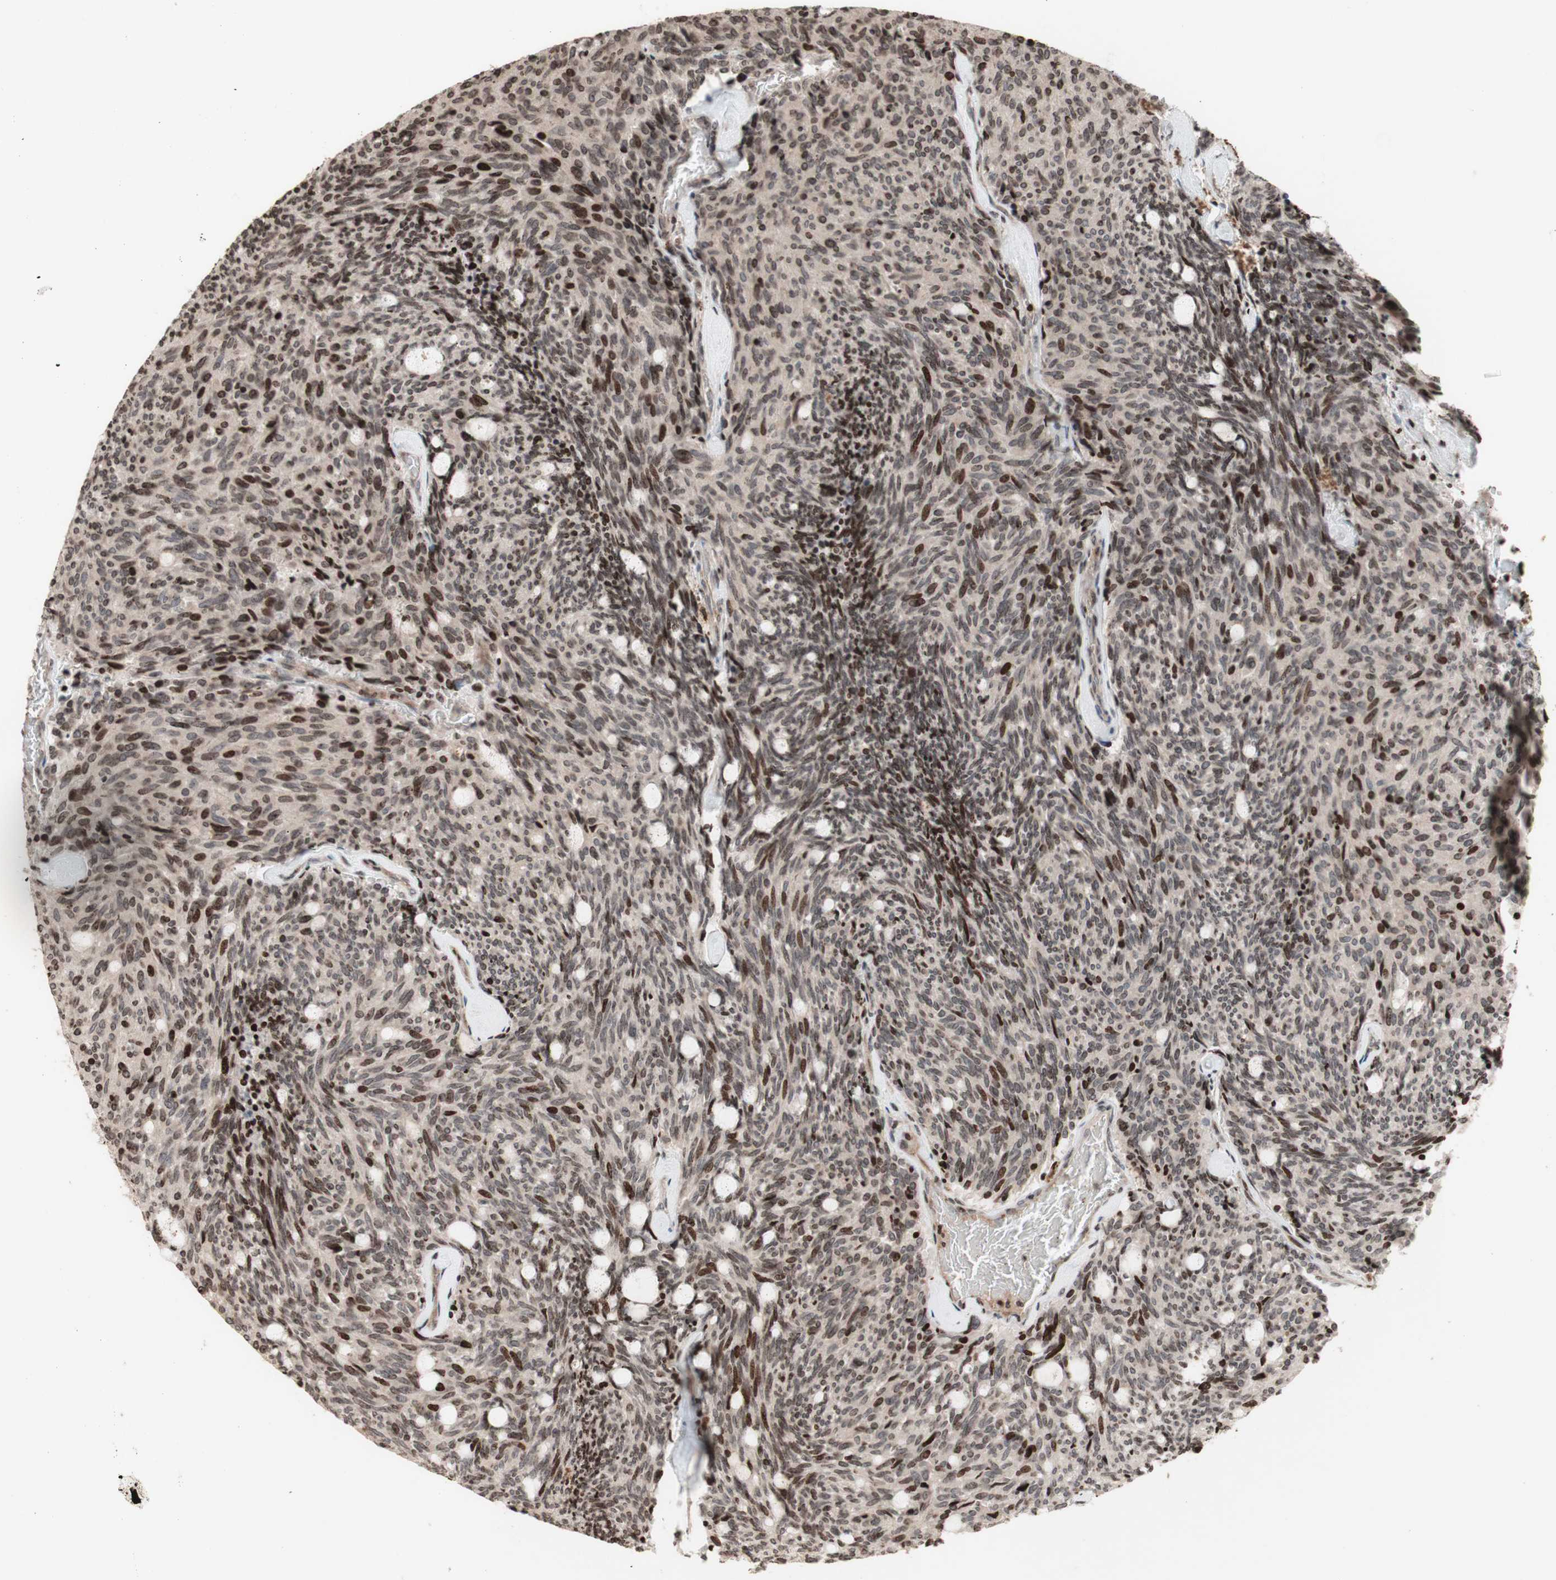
{"staining": {"intensity": "moderate", "quantity": "<25%", "location": "nuclear"}, "tissue": "carcinoid", "cell_type": "Tumor cells", "image_type": "cancer", "snomed": [{"axis": "morphology", "description": "Carcinoid, malignant, NOS"}, {"axis": "topography", "description": "Pancreas"}], "caption": "Approximately <25% of tumor cells in carcinoid show moderate nuclear protein expression as visualized by brown immunohistochemical staining.", "gene": "POLA1", "patient": {"sex": "female", "age": 54}}